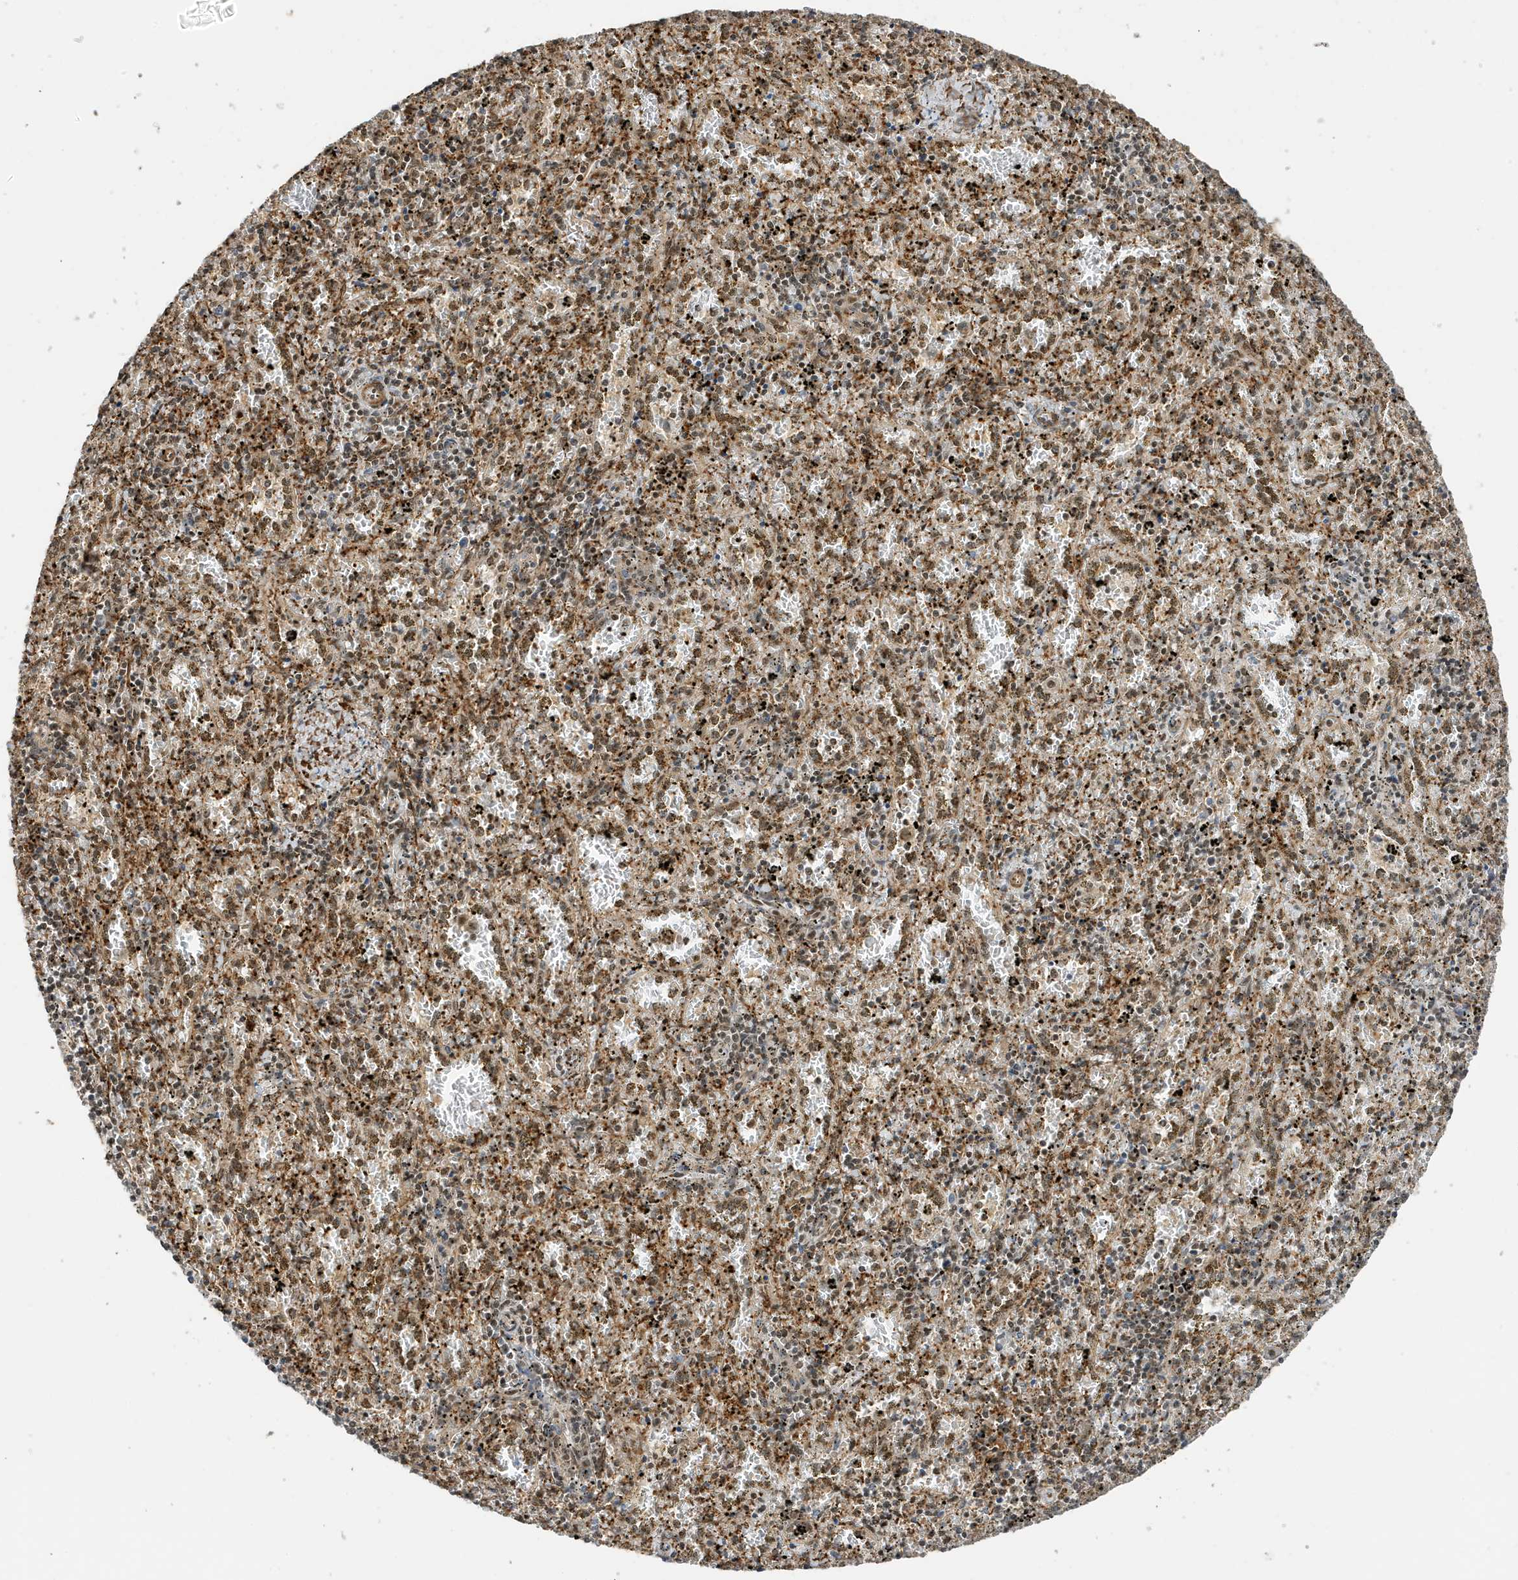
{"staining": {"intensity": "weak", "quantity": "25%-75%", "location": "nuclear"}, "tissue": "spleen", "cell_type": "Cells in red pulp", "image_type": "normal", "snomed": [{"axis": "morphology", "description": "Normal tissue, NOS"}, {"axis": "topography", "description": "Spleen"}], "caption": "Cells in red pulp exhibit low levels of weak nuclear staining in approximately 25%-75% of cells in benign spleen.", "gene": "MAST3", "patient": {"sex": "male", "age": 11}}